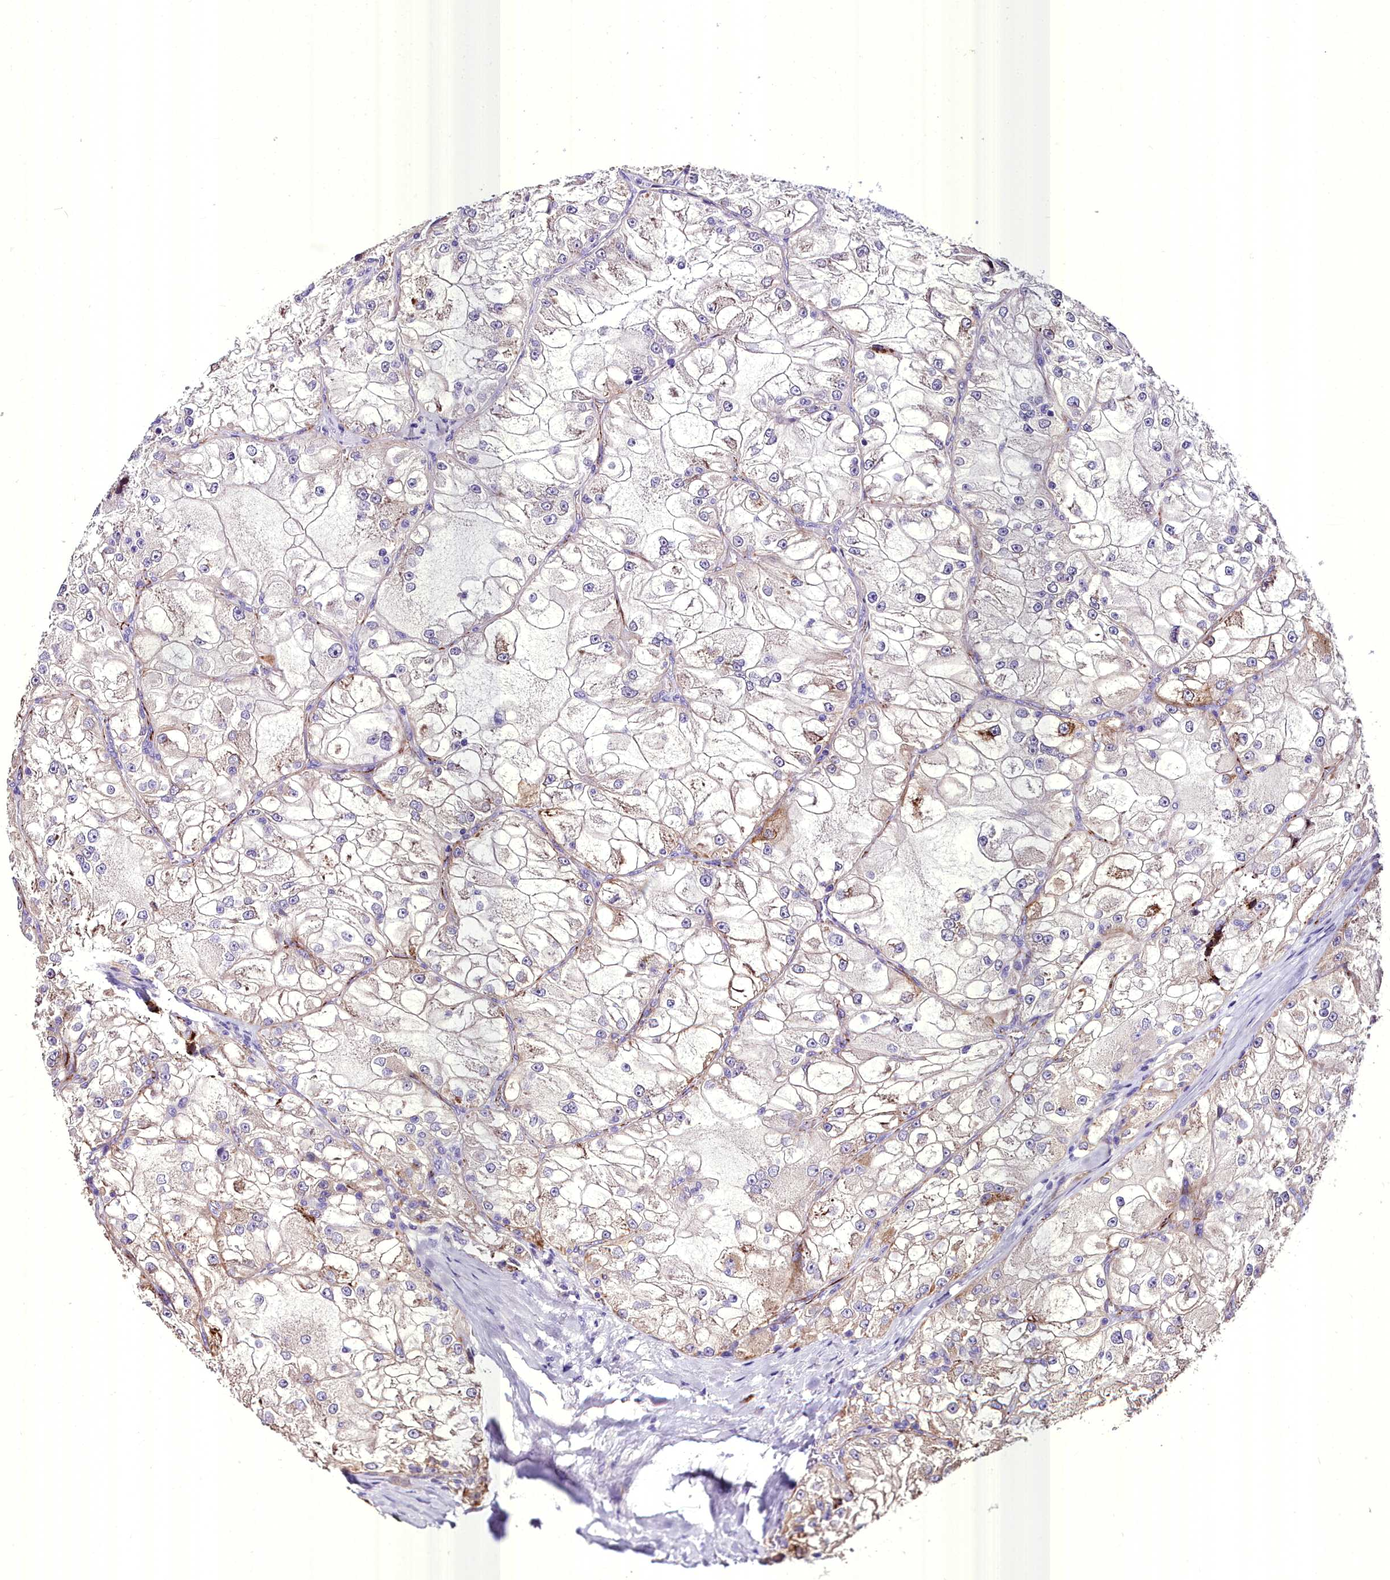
{"staining": {"intensity": "moderate", "quantity": "<25%", "location": "cytoplasmic/membranous"}, "tissue": "renal cancer", "cell_type": "Tumor cells", "image_type": "cancer", "snomed": [{"axis": "morphology", "description": "Adenocarcinoma, NOS"}, {"axis": "topography", "description": "Kidney"}], "caption": "A micrograph showing moderate cytoplasmic/membranous expression in about <25% of tumor cells in renal cancer, as visualized by brown immunohistochemical staining.", "gene": "MS4A18", "patient": {"sex": "female", "age": 72}}